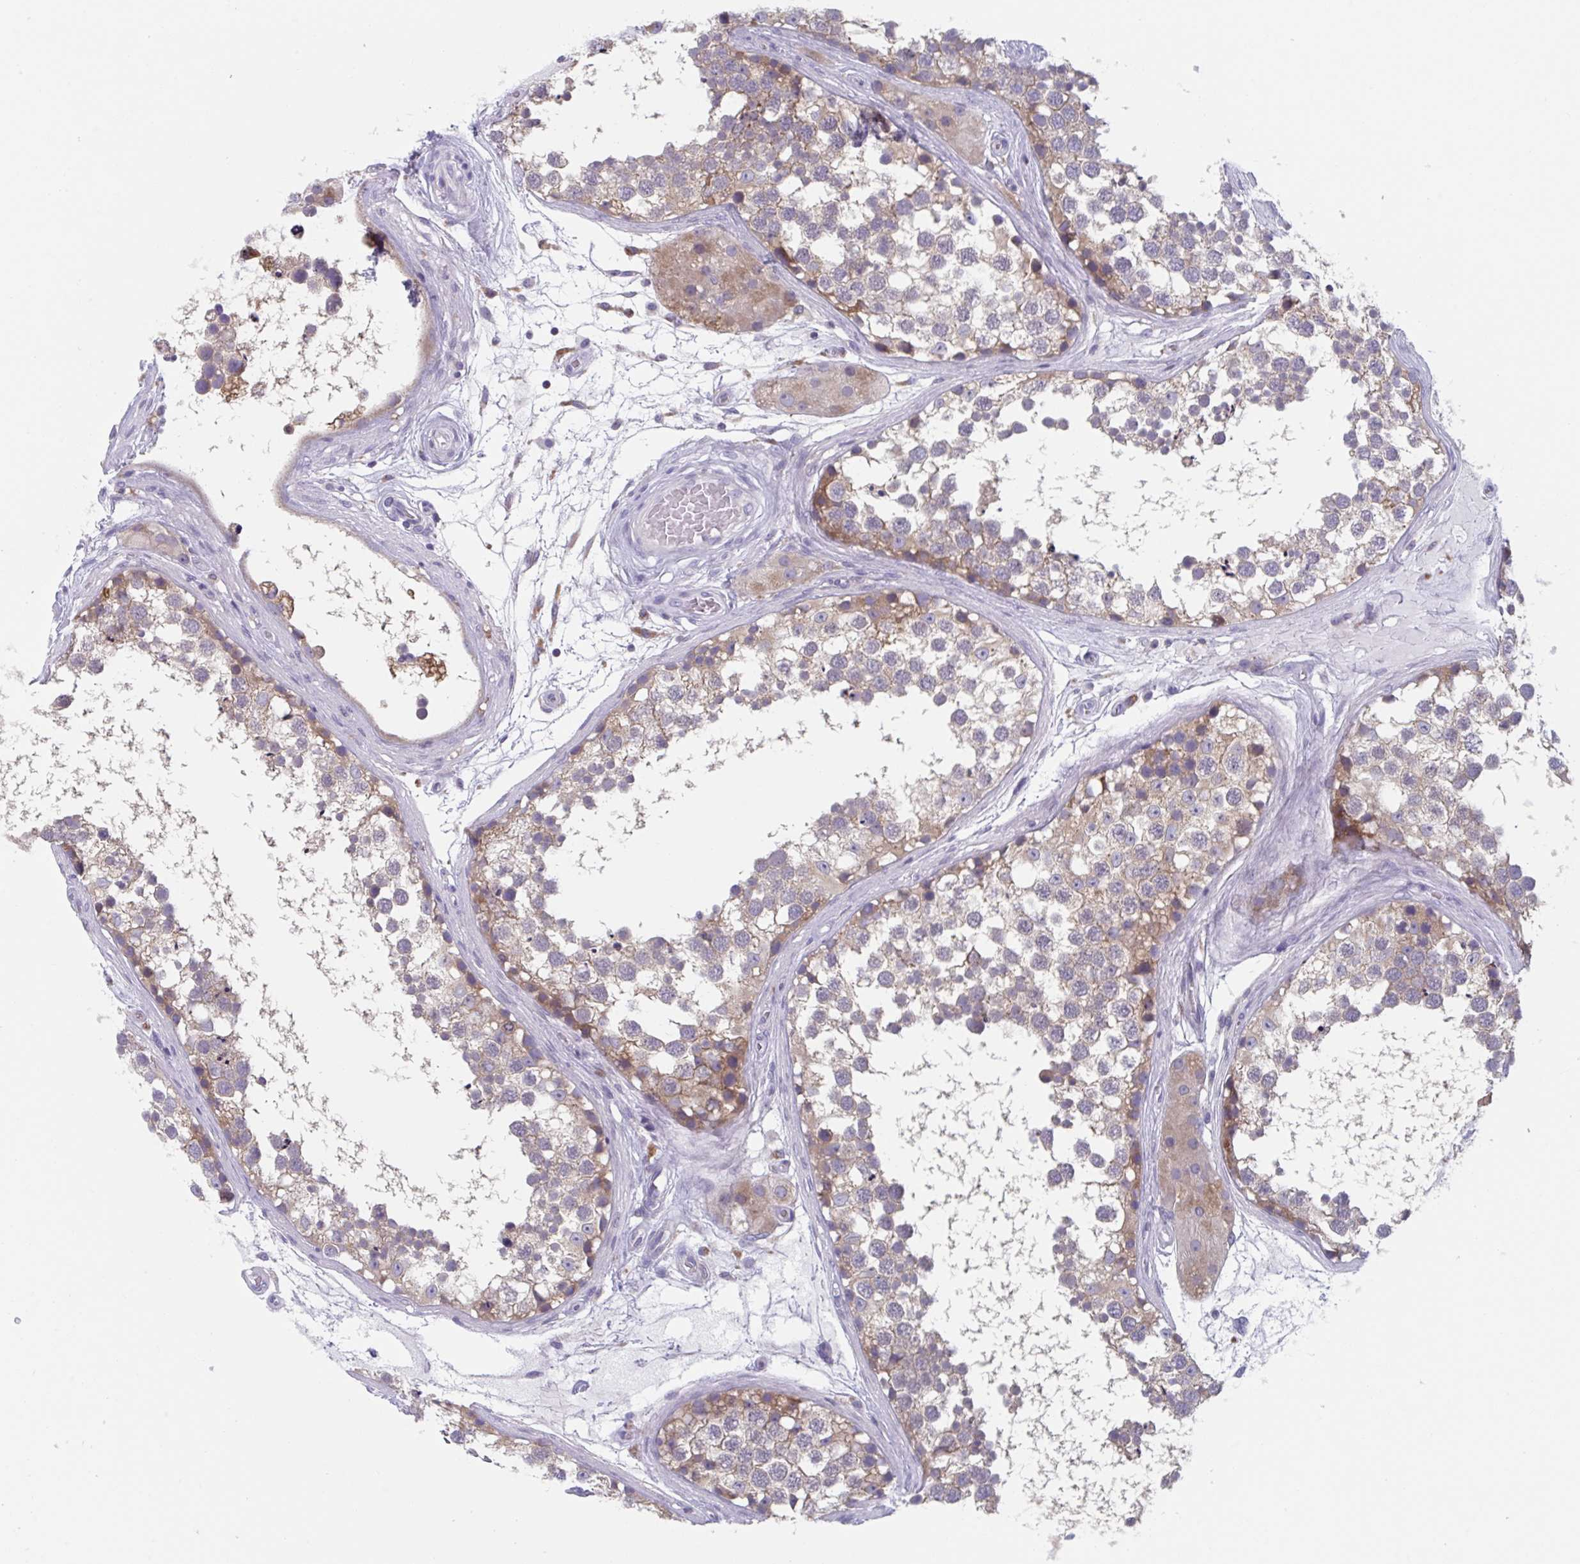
{"staining": {"intensity": "weak", "quantity": "25%-75%", "location": "cytoplasmic/membranous"}, "tissue": "testis", "cell_type": "Cells in seminiferous ducts", "image_type": "normal", "snomed": [{"axis": "morphology", "description": "Normal tissue, NOS"}, {"axis": "morphology", "description": "Seminoma, NOS"}, {"axis": "topography", "description": "Testis"}], "caption": "This micrograph shows IHC staining of unremarkable human testis, with low weak cytoplasmic/membranous expression in approximately 25%-75% of cells in seminiferous ducts.", "gene": "NIPSNAP1", "patient": {"sex": "male", "age": 65}}